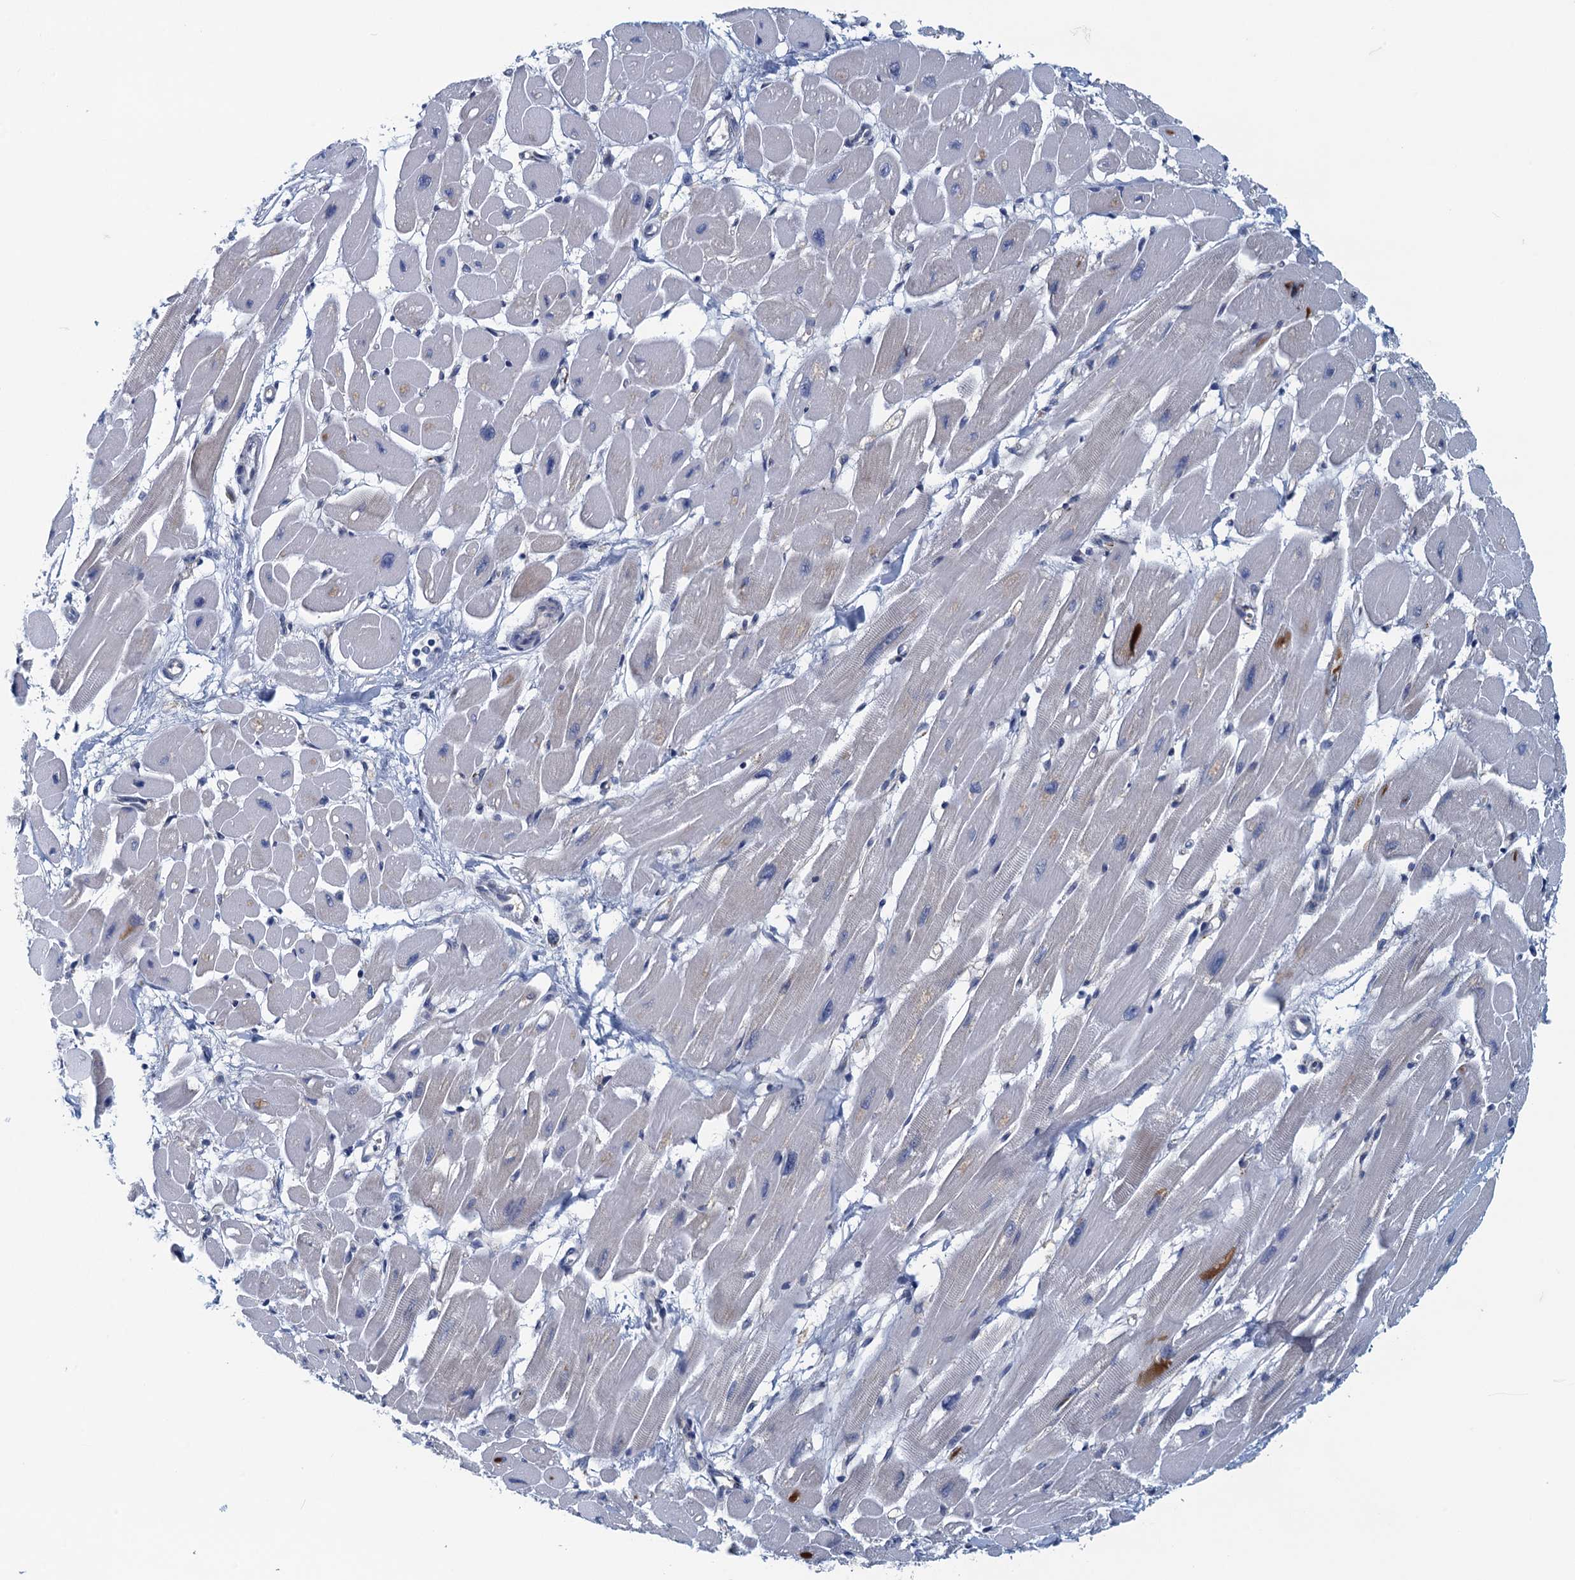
{"staining": {"intensity": "negative", "quantity": "none", "location": "none"}, "tissue": "heart muscle", "cell_type": "Cardiomyocytes", "image_type": "normal", "snomed": [{"axis": "morphology", "description": "Normal tissue, NOS"}, {"axis": "topography", "description": "Heart"}], "caption": "IHC micrograph of unremarkable heart muscle stained for a protein (brown), which demonstrates no expression in cardiomyocytes.", "gene": "MYDGF", "patient": {"sex": "female", "age": 54}}